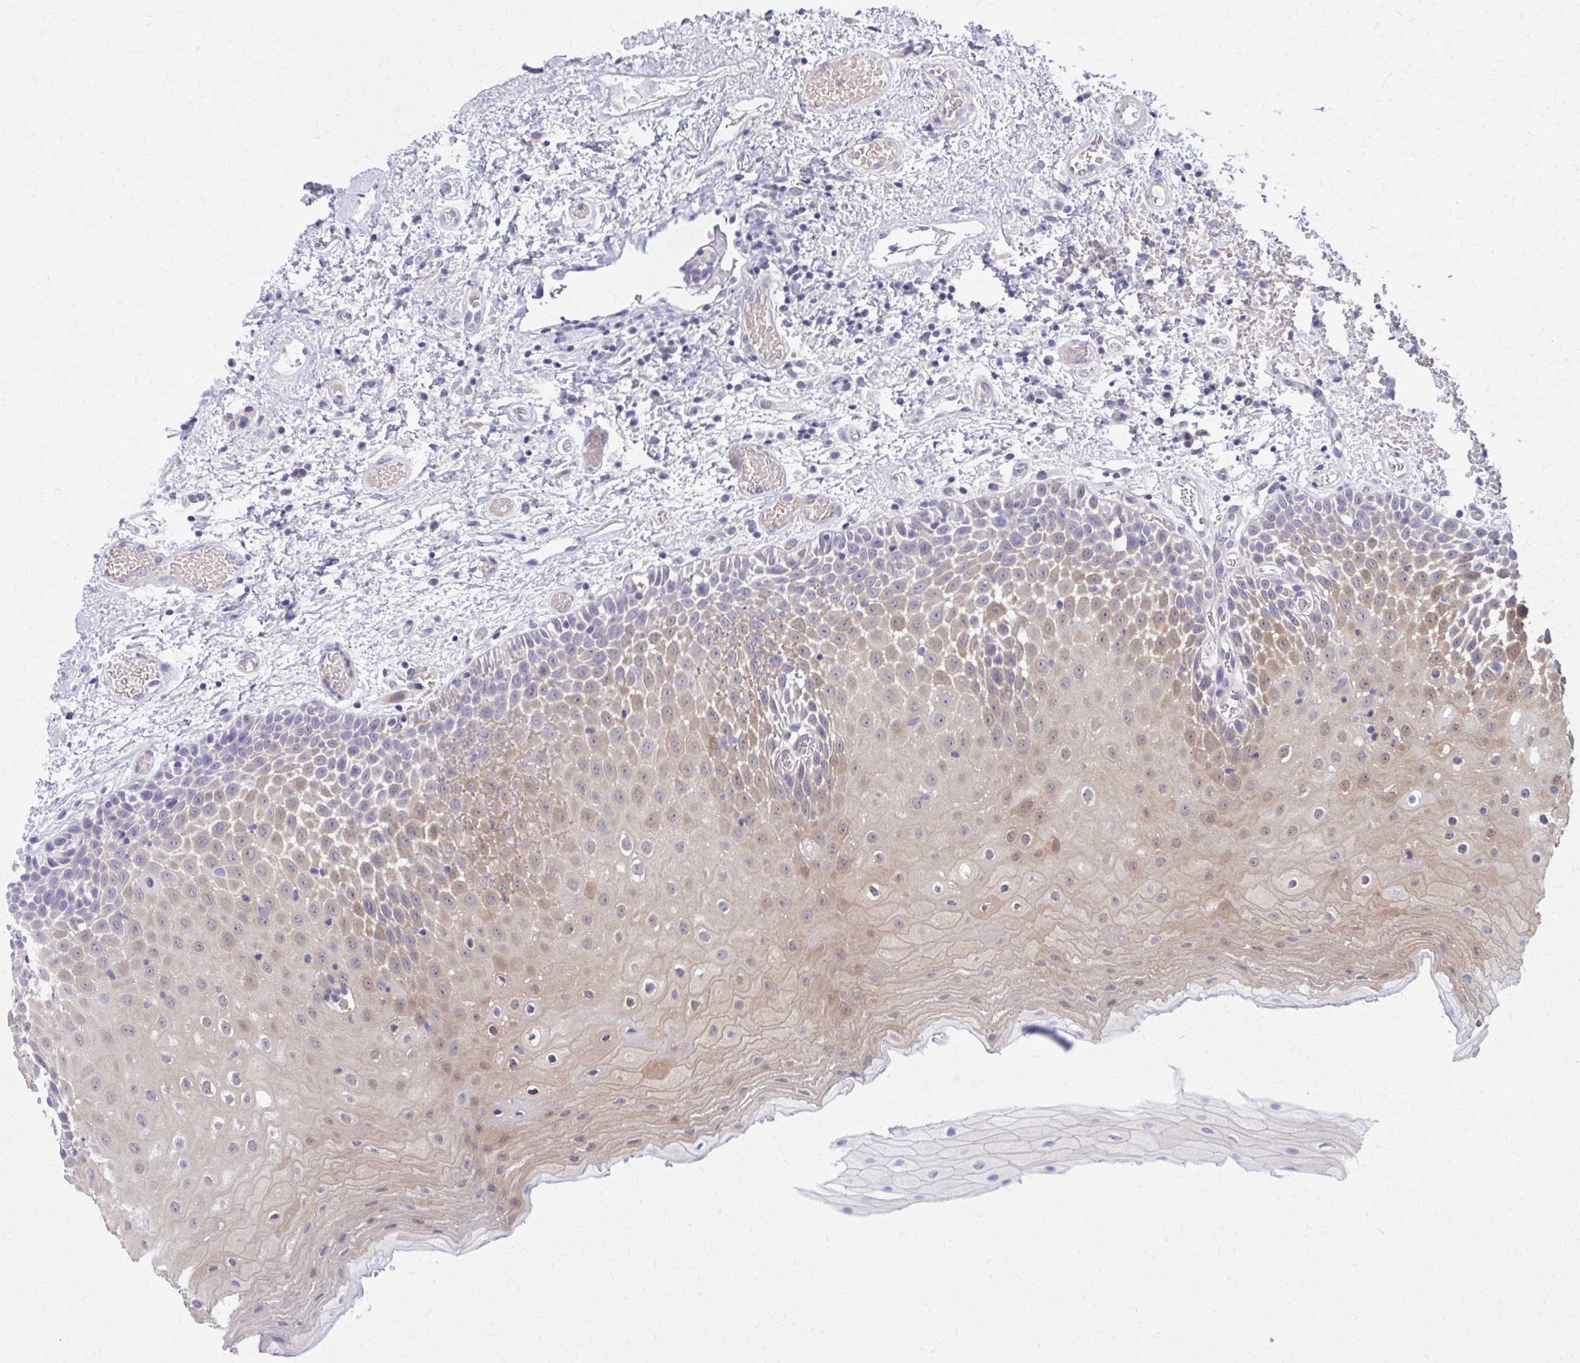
{"staining": {"intensity": "weak", "quantity": "<25%", "location": "cytoplasmic/membranous"}, "tissue": "oral mucosa", "cell_type": "Squamous epithelial cells", "image_type": "normal", "snomed": [{"axis": "morphology", "description": "Normal tissue, NOS"}, {"axis": "topography", "description": "Oral tissue"}], "caption": "Protein analysis of normal oral mucosa displays no significant positivity in squamous epithelial cells. The staining was performed using DAB to visualize the protein expression in brown, while the nuclei were stained in blue with hematoxylin (Magnification: 20x).", "gene": "DBI", "patient": {"sex": "female", "age": 82}}